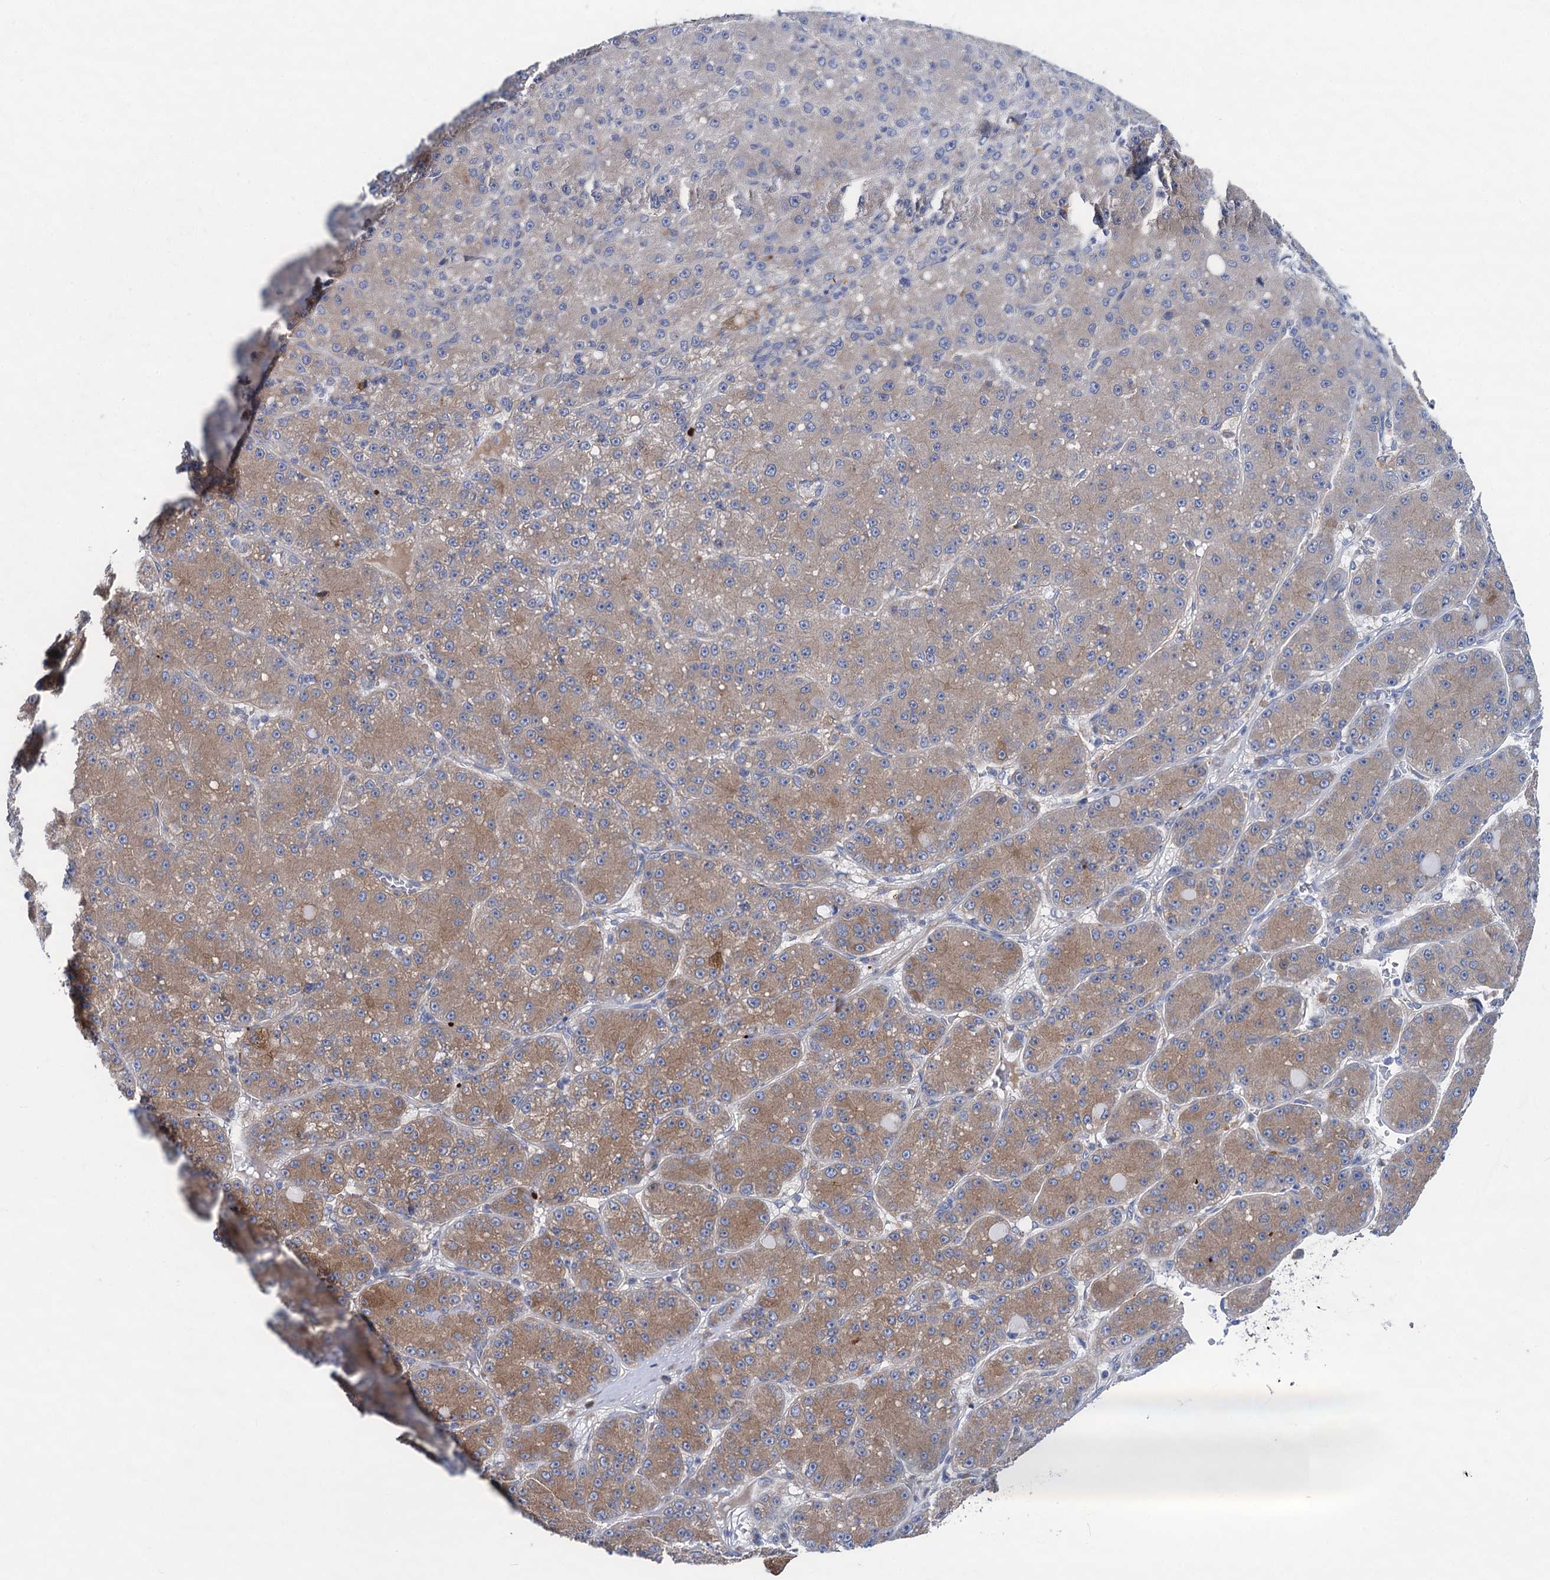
{"staining": {"intensity": "moderate", "quantity": ">75%", "location": "cytoplasmic/membranous"}, "tissue": "liver cancer", "cell_type": "Tumor cells", "image_type": "cancer", "snomed": [{"axis": "morphology", "description": "Carcinoma, Hepatocellular, NOS"}, {"axis": "topography", "description": "Liver"}], "caption": "Liver cancer tissue reveals moderate cytoplasmic/membranous positivity in about >75% of tumor cells (Brightfield microscopy of DAB IHC at high magnification).", "gene": "ZNRD2", "patient": {"sex": "male", "age": 67}}